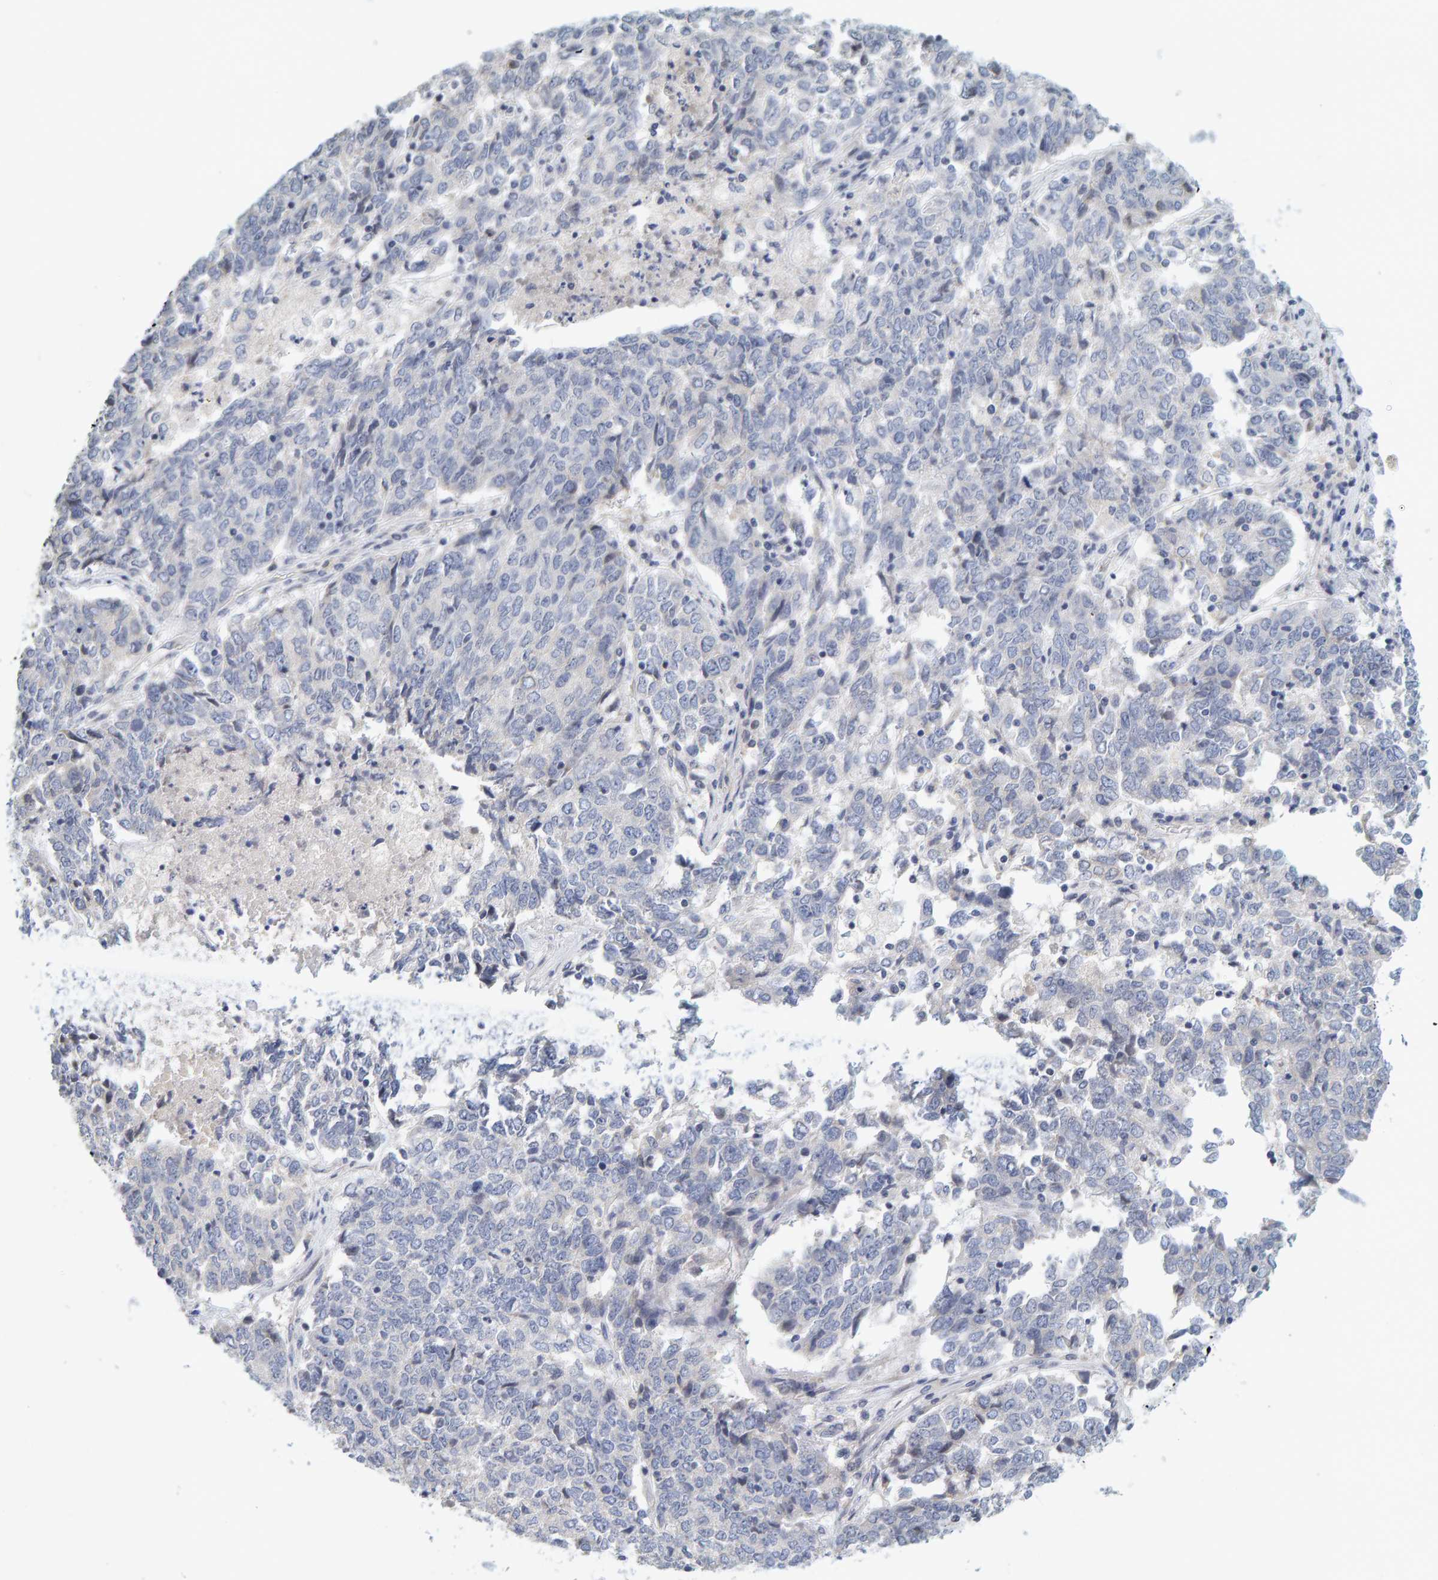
{"staining": {"intensity": "negative", "quantity": "none", "location": "none"}, "tissue": "endometrial cancer", "cell_type": "Tumor cells", "image_type": "cancer", "snomed": [{"axis": "morphology", "description": "Adenocarcinoma, NOS"}, {"axis": "topography", "description": "Endometrium"}], "caption": "DAB immunohistochemical staining of human adenocarcinoma (endometrial) demonstrates no significant expression in tumor cells.", "gene": "ZNF77", "patient": {"sex": "female", "age": 80}}